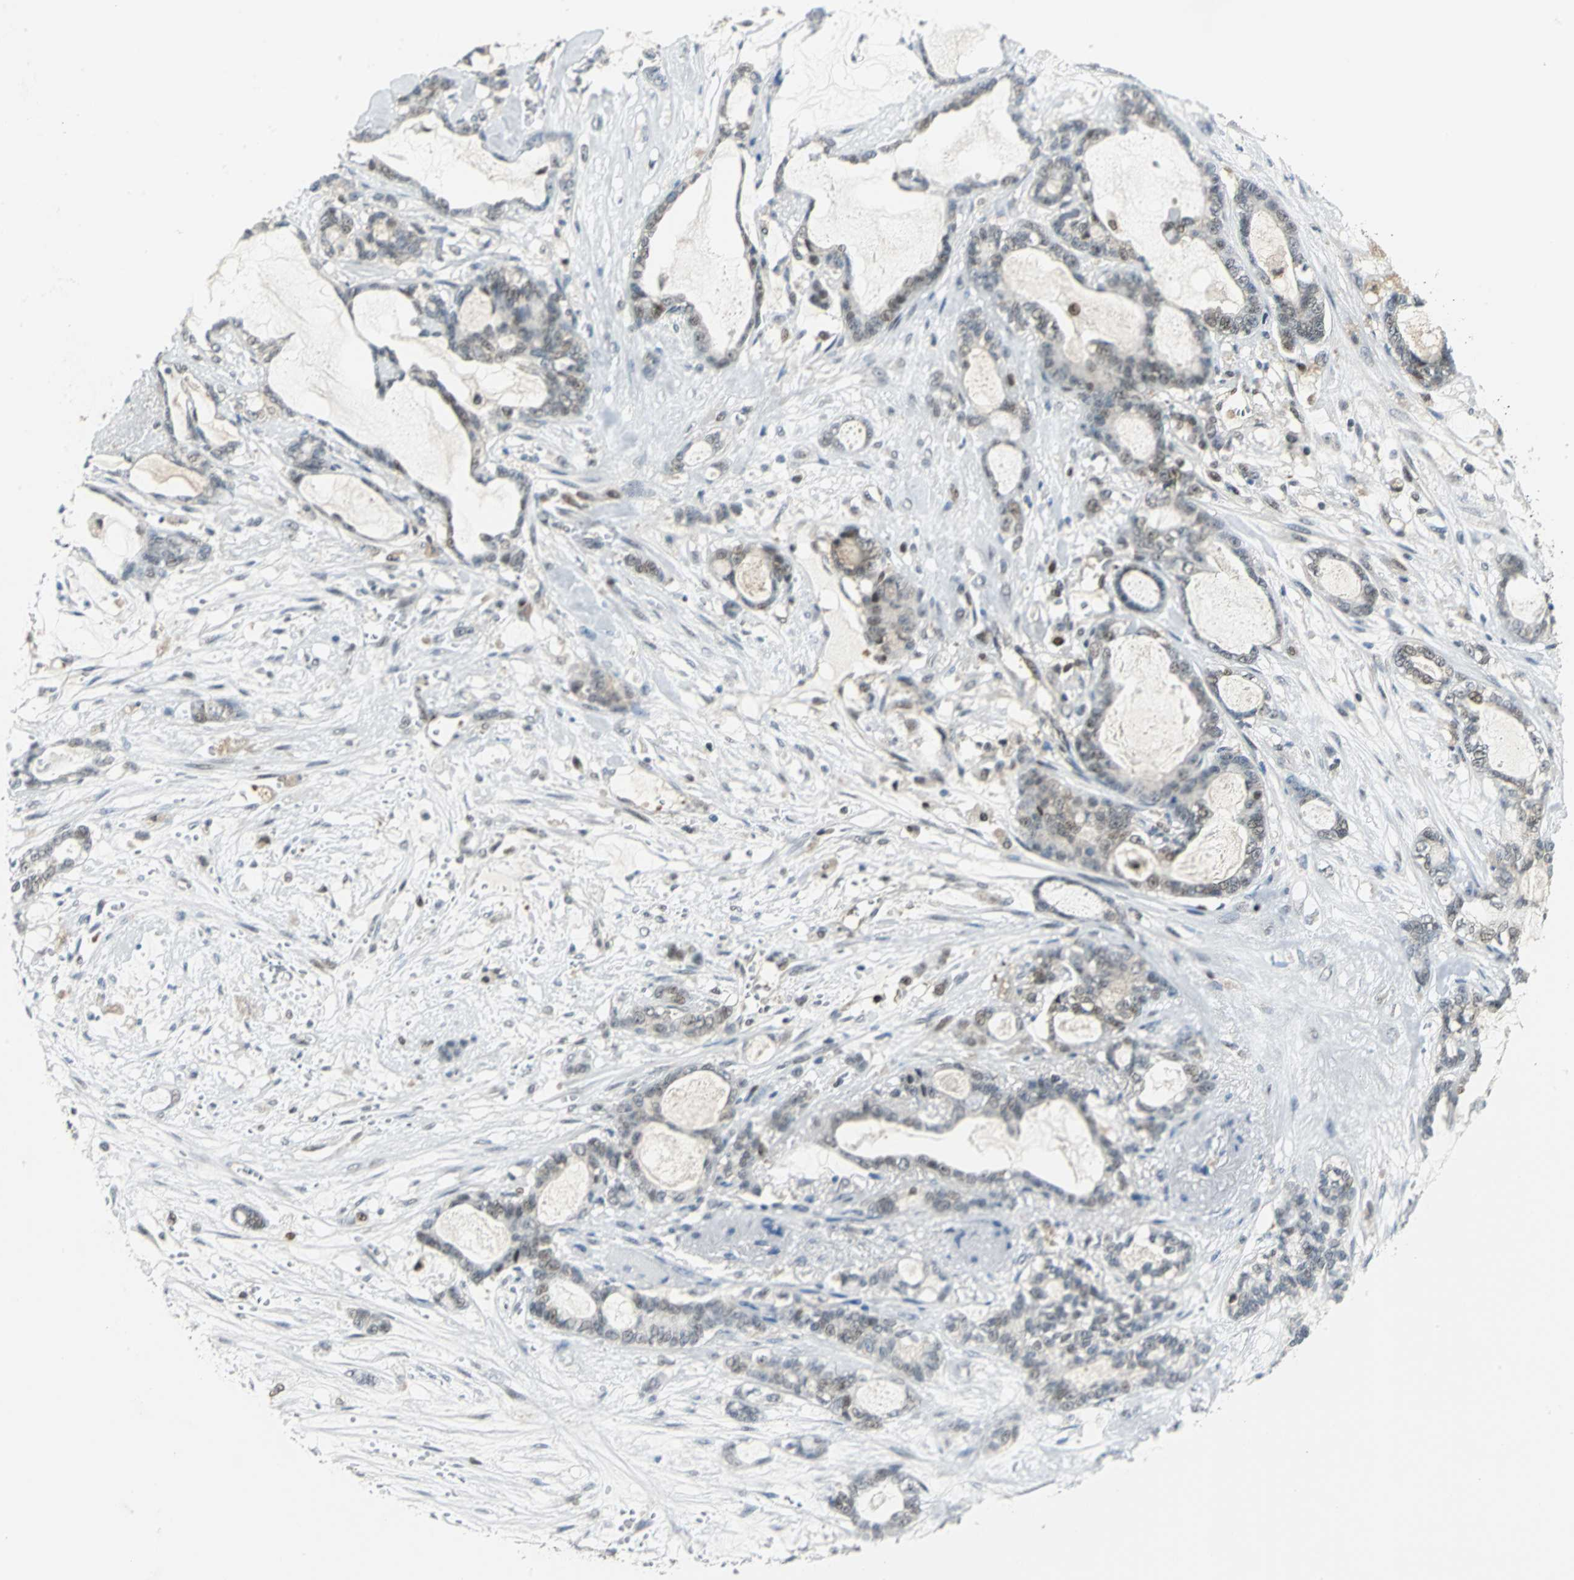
{"staining": {"intensity": "weak", "quantity": "<25%", "location": "nuclear"}, "tissue": "pancreatic cancer", "cell_type": "Tumor cells", "image_type": "cancer", "snomed": [{"axis": "morphology", "description": "Adenocarcinoma, NOS"}, {"axis": "topography", "description": "Pancreas"}], "caption": "Pancreatic adenocarcinoma stained for a protein using immunohistochemistry (IHC) exhibits no expression tumor cells.", "gene": "PSMA4", "patient": {"sex": "female", "age": 73}}